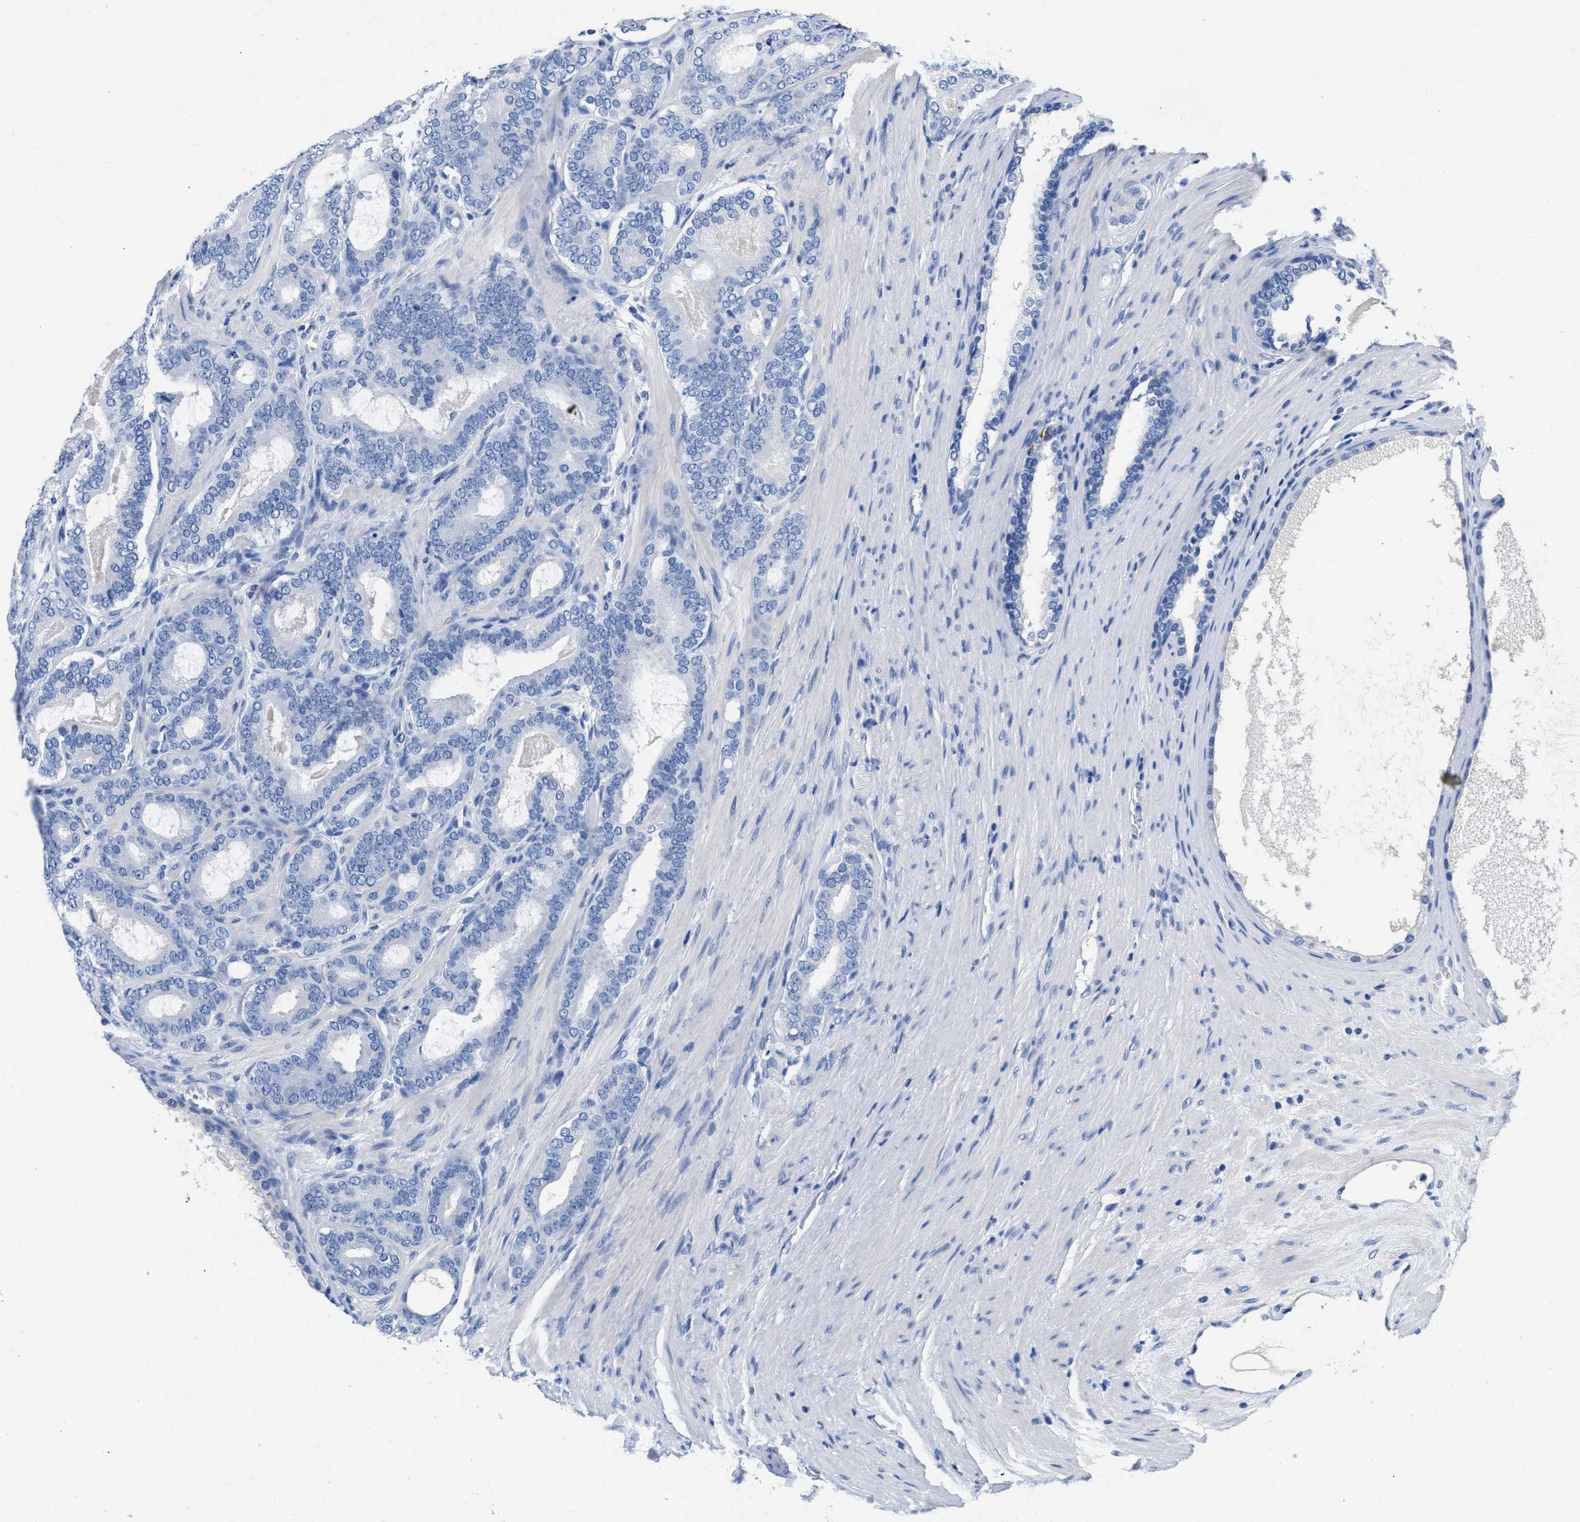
{"staining": {"intensity": "negative", "quantity": "none", "location": "none"}, "tissue": "prostate cancer", "cell_type": "Tumor cells", "image_type": "cancer", "snomed": [{"axis": "morphology", "description": "Adenocarcinoma, High grade"}, {"axis": "topography", "description": "Prostate"}], "caption": "Immunohistochemistry (IHC) of human prostate adenocarcinoma (high-grade) shows no expression in tumor cells.", "gene": "SLFN13", "patient": {"sex": "male", "age": 60}}